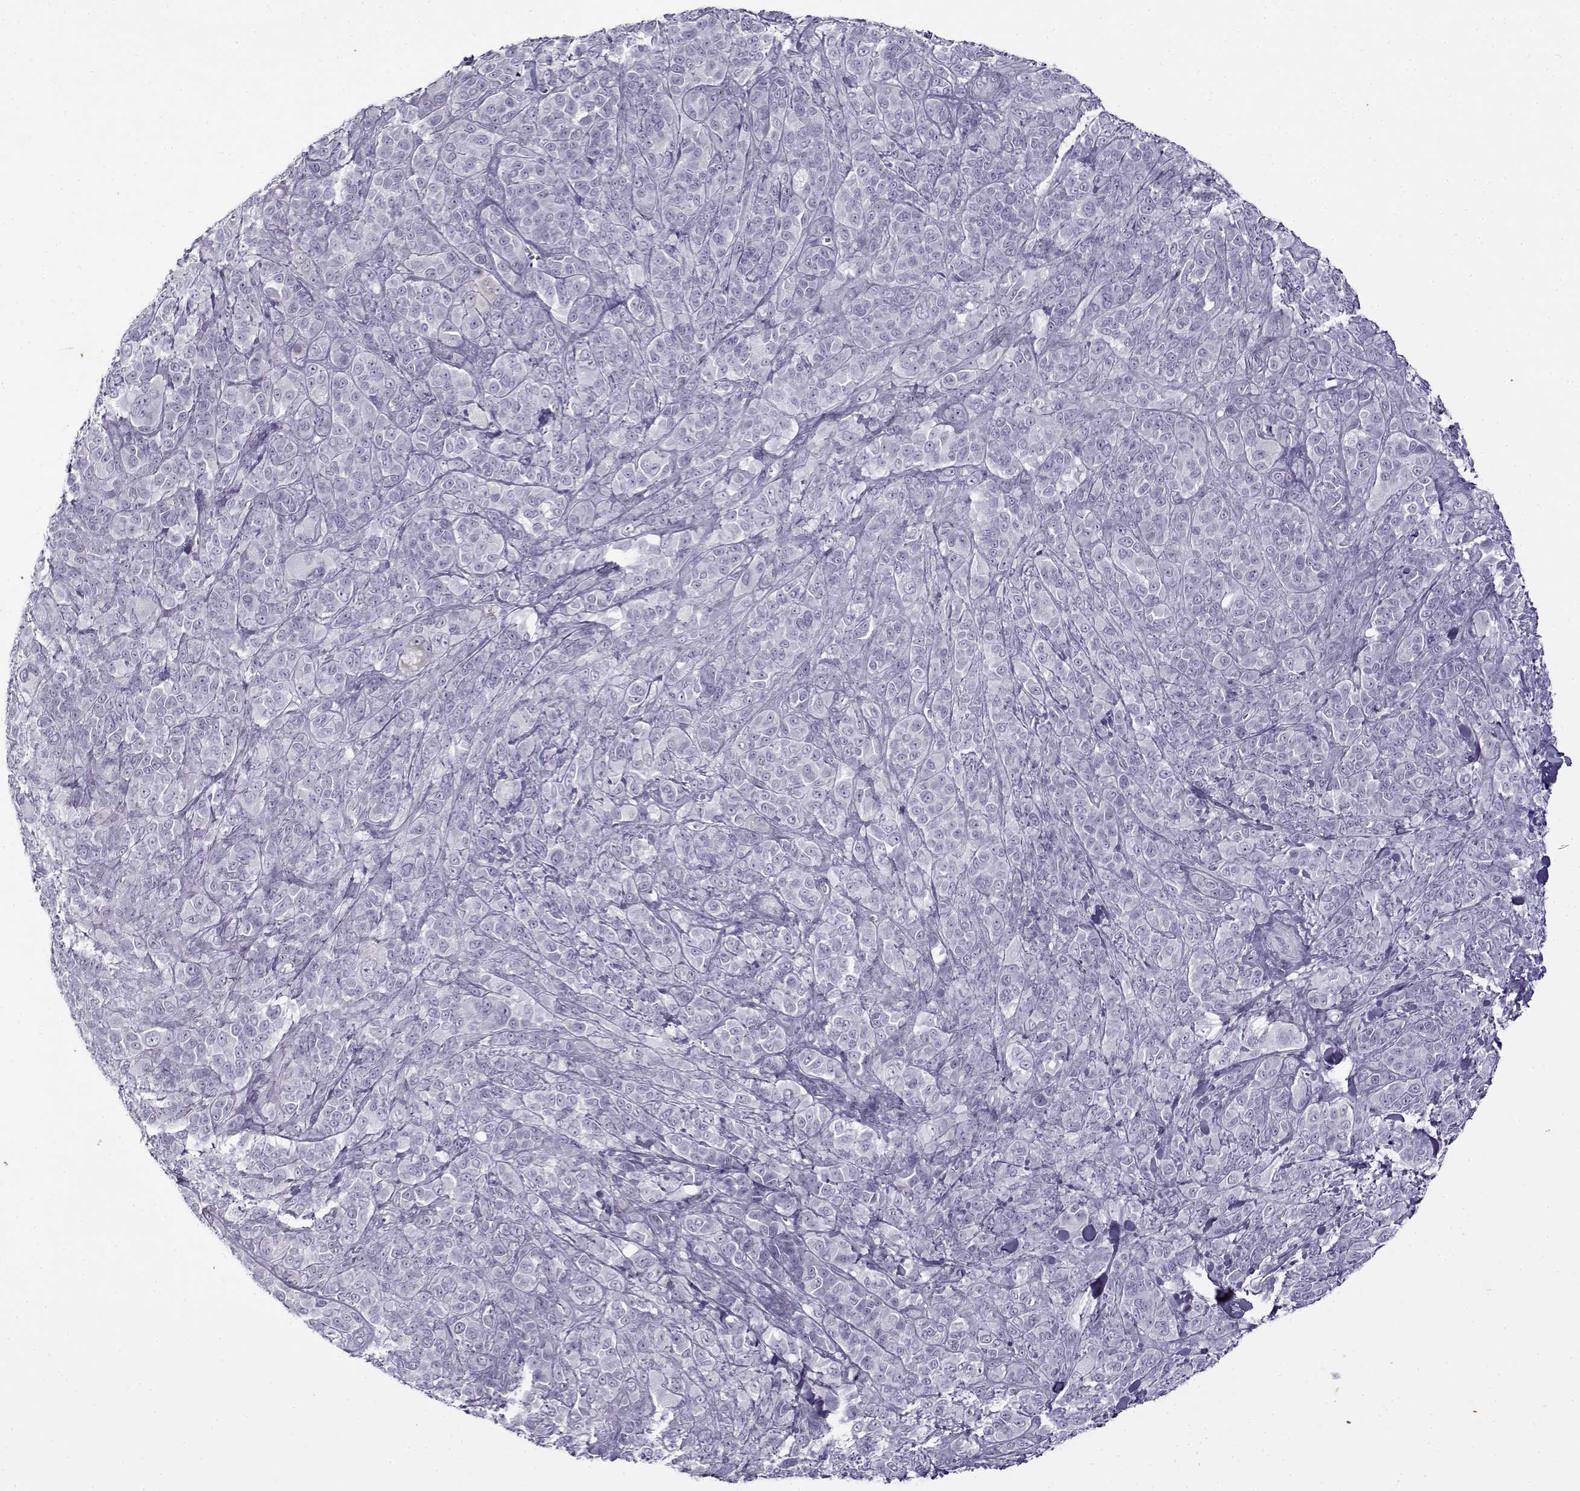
{"staining": {"intensity": "negative", "quantity": "none", "location": "none"}, "tissue": "melanoma", "cell_type": "Tumor cells", "image_type": "cancer", "snomed": [{"axis": "morphology", "description": "Malignant melanoma, NOS"}, {"axis": "topography", "description": "Skin"}], "caption": "A micrograph of human malignant melanoma is negative for staining in tumor cells.", "gene": "GTSF1L", "patient": {"sex": "female", "age": 87}}